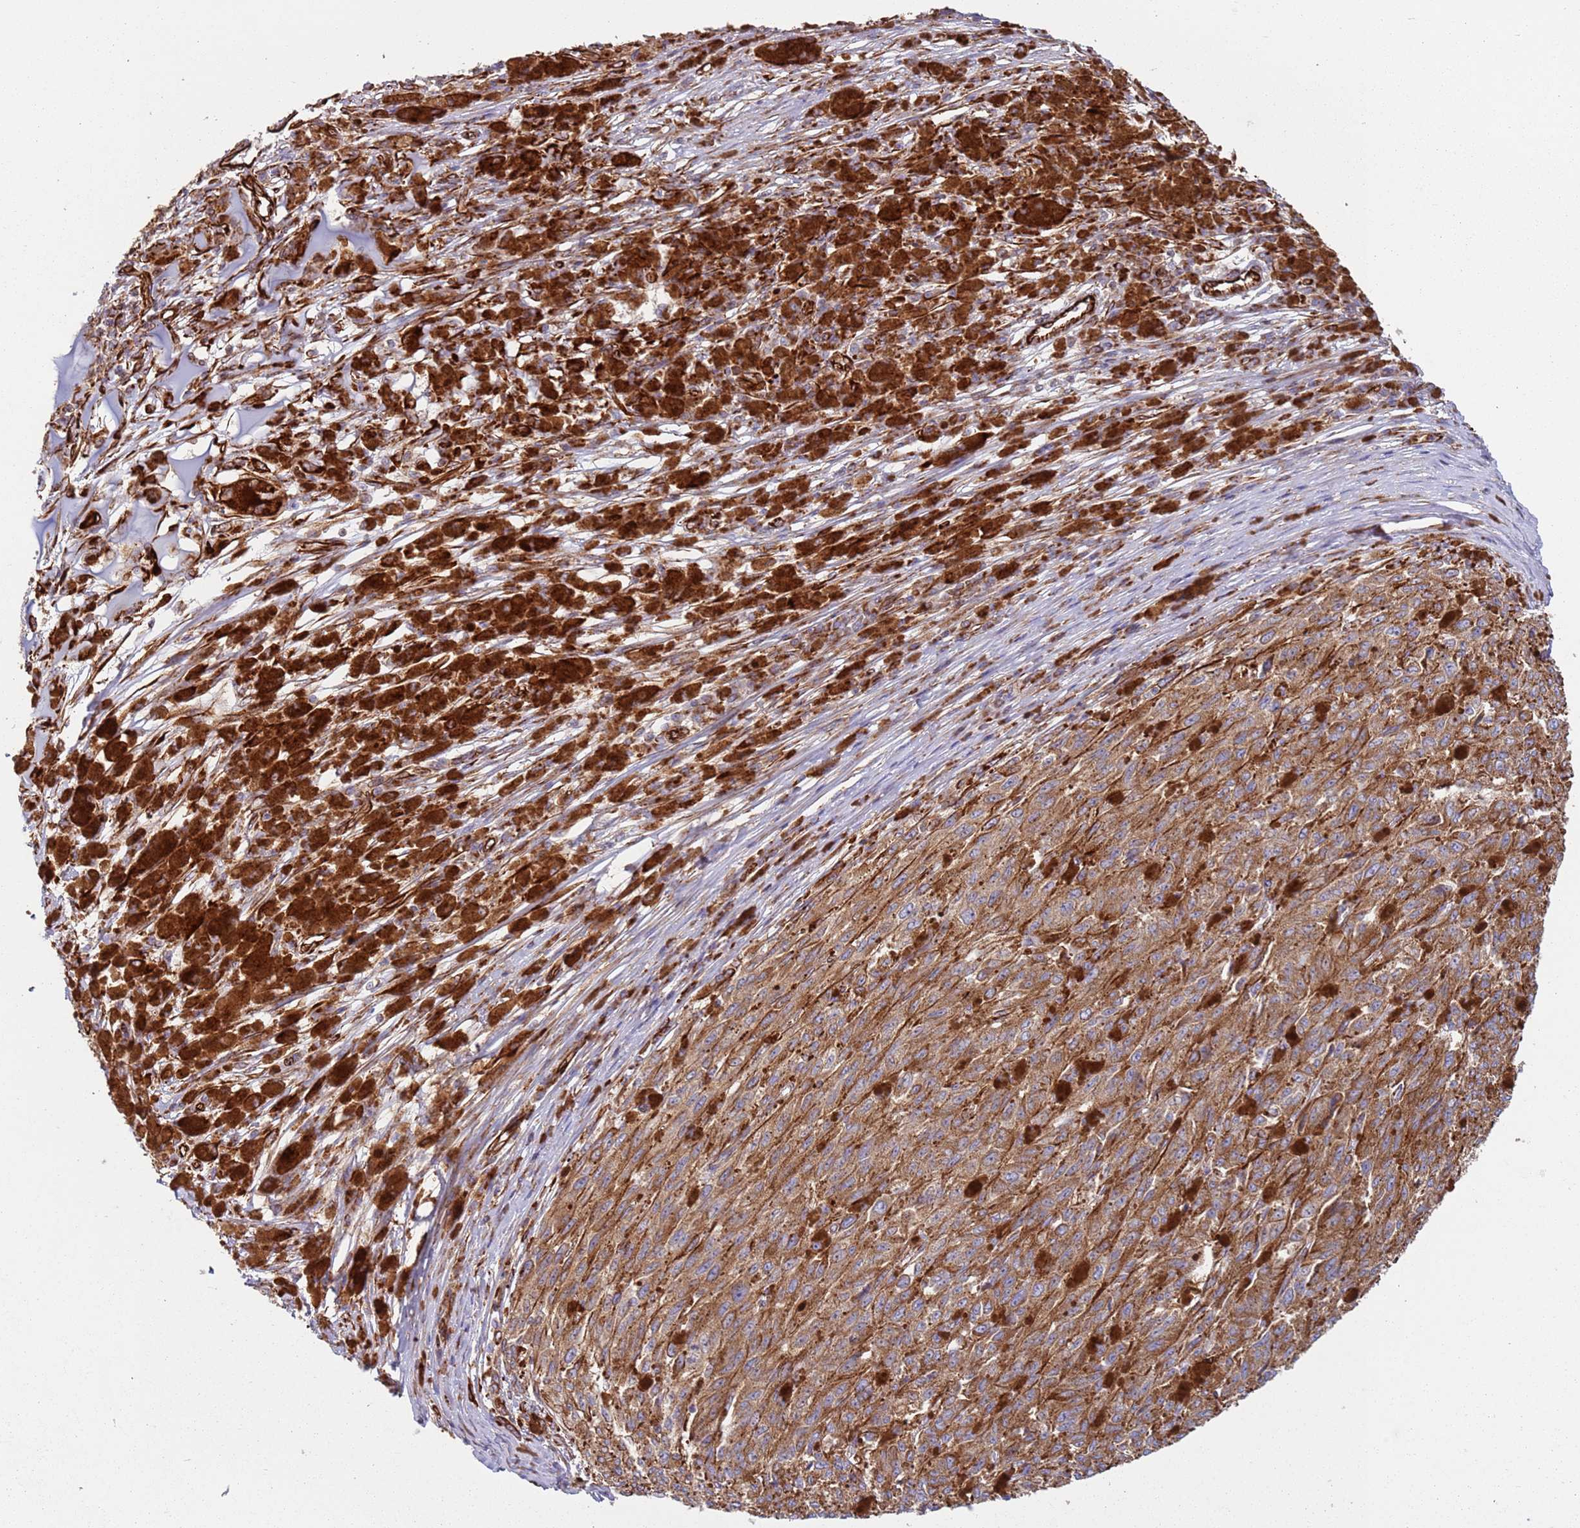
{"staining": {"intensity": "moderate", "quantity": ">75%", "location": "cytoplasmic/membranous"}, "tissue": "melanoma", "cell_type": "Tumor cells", "image_type": "cancer", "snomed": [{"axis": "morphology", "description": "Malignant melanoma, NOS"}, {"axis": "topography", "description": "Skin"}], "caption": "A brown stain shows moderate cytoplasmic/membranous staining of a protein in malignant melanoma tumor cells.", "gene": "SNAPIN", "patient": {"sex": "female", "age": 52}}